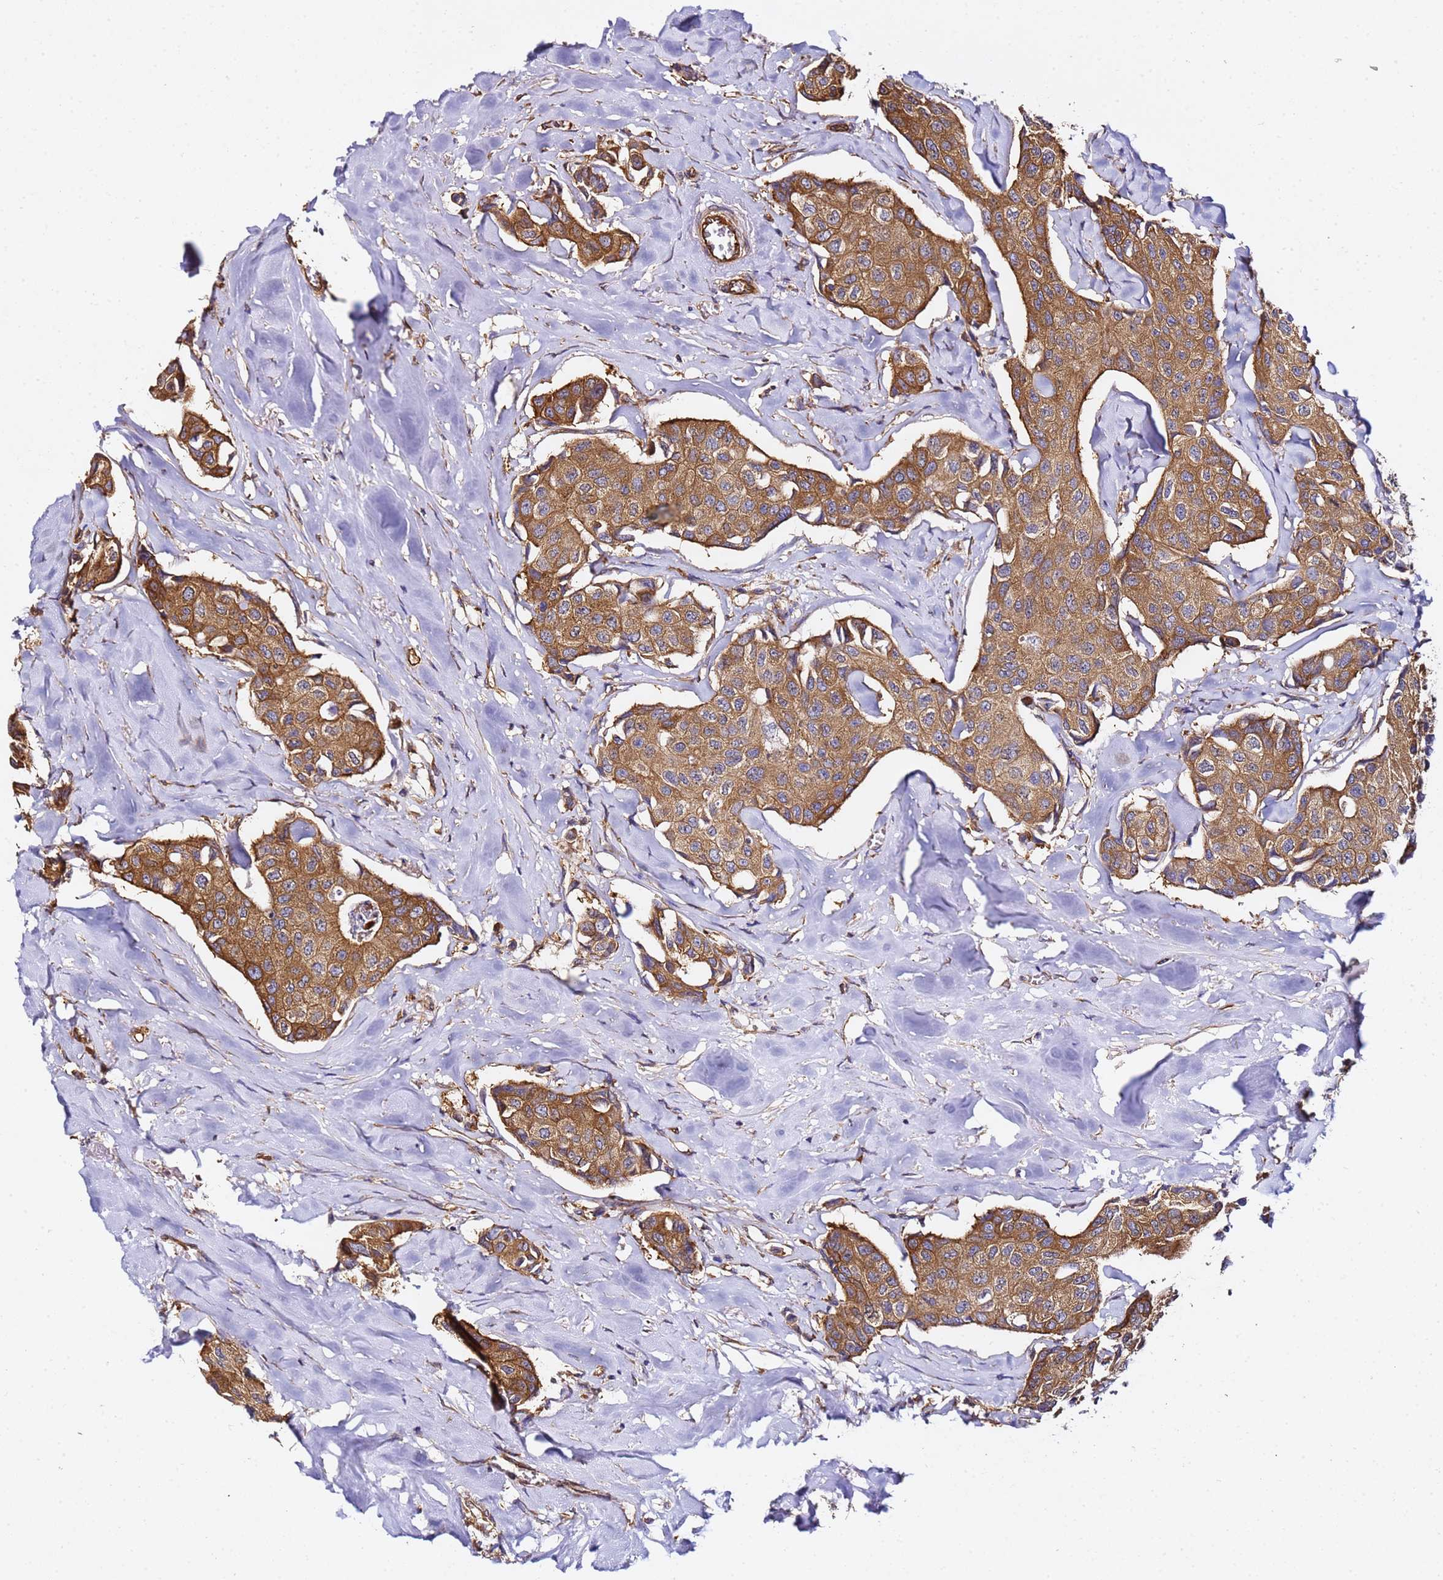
{"staining": {"intensity": "moderate", "quantity": ">75%", "location": "cytoplasmic/membranous"}, "tissue": "breast cancer", "cell_type": "Tumor cells", "image_type": "cancer", "snomed": [{"axis": "morphology", "description": "Duct carcinoma"}, {"axis": "topography", "description": "Breast"}], "caption": "The immunohistochemical stain highlights moderate cytoplasmic/membranous staining in tumor cells of breast cancer (invasive ductal carcinoma) tissue.", "gene": "TPST1", "patient": {"sex": "female", "age": 80}}